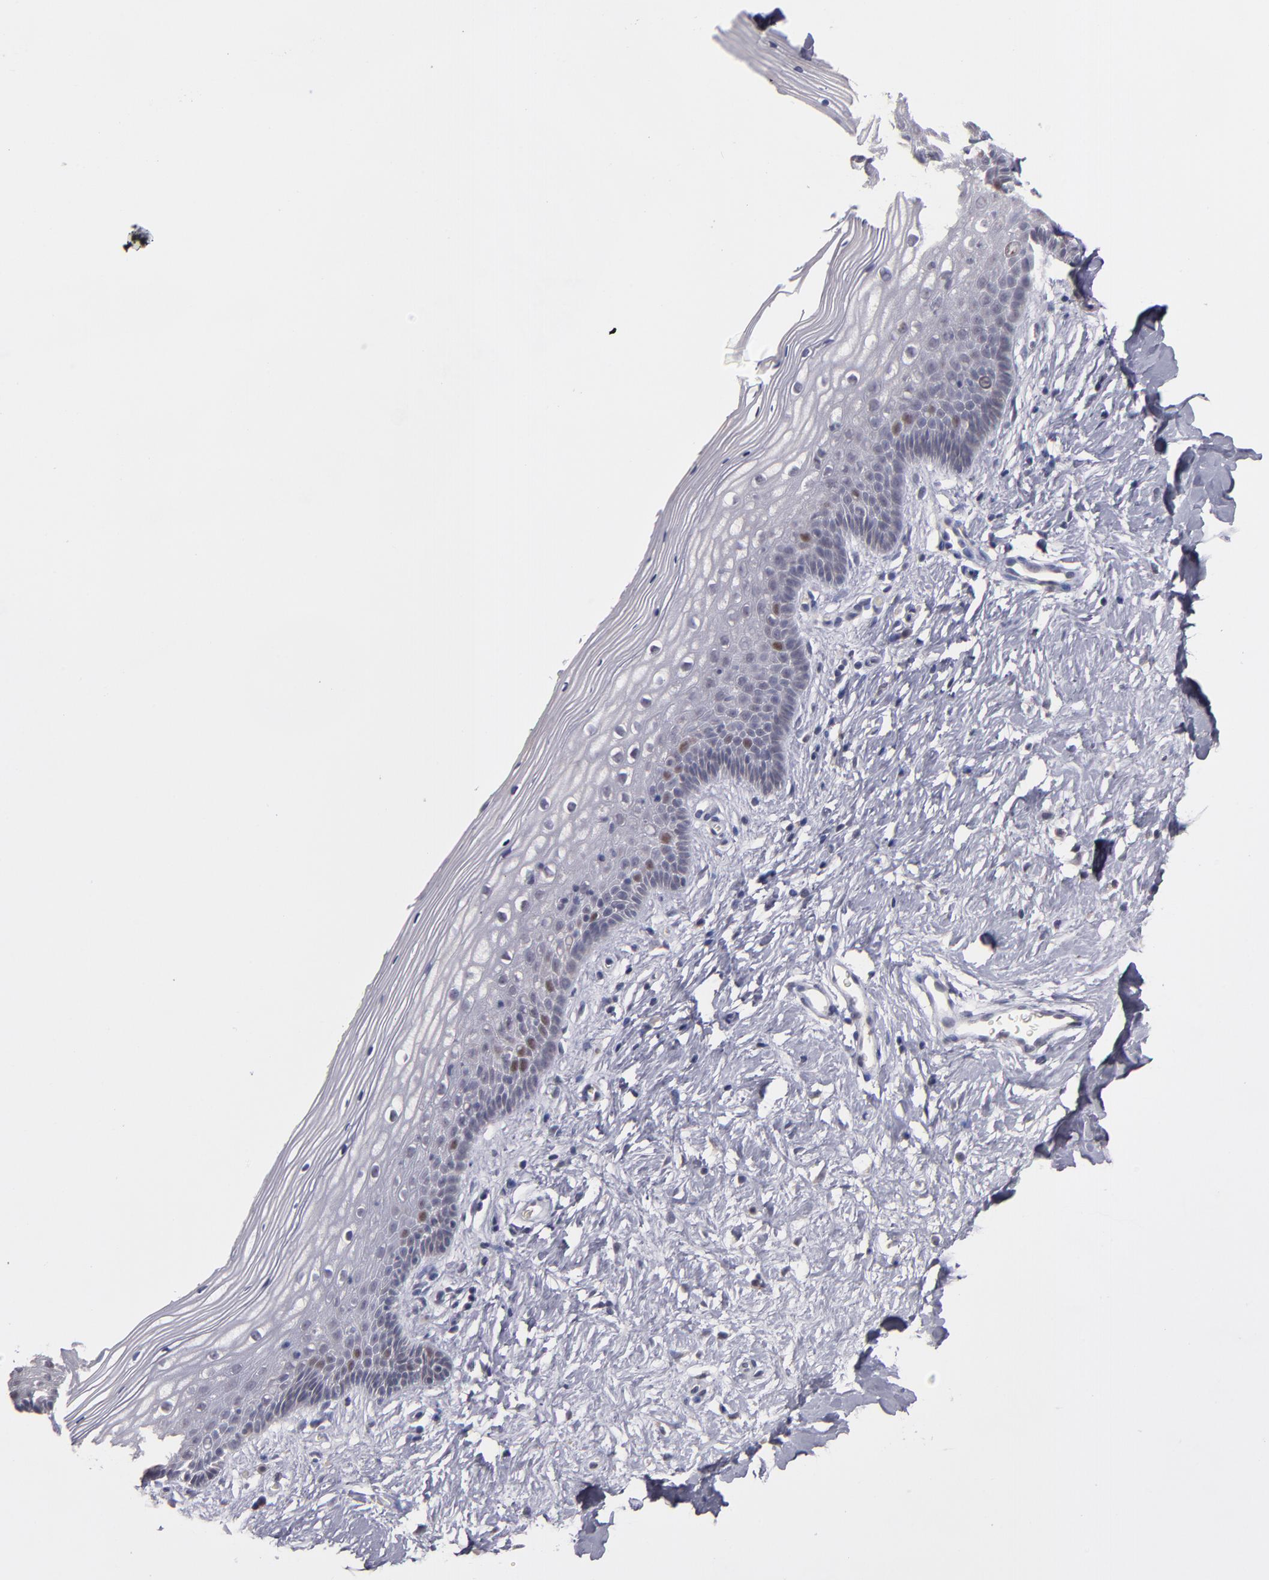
{"staining": {"intensity": "moderate", "quantity": "<25%", "location": "nuclear"}, "tissue": "vagina", "cell_type": "Squamous epithelial cells", "image_type": "normal", "snomed": [{"axis": "morphology", "description": "Normal tissue, NOS"}, {"axis": "topography", "description": "Vagina"}], "caption": "IHC histopathology image of normal vagina stained for a protein (brown), which shows low levels of moderate nuclear staining in approximately <25% of squamous epithelial cells.", "gene": "CDC7", "patient": {"sex": "female", "age": 46}}